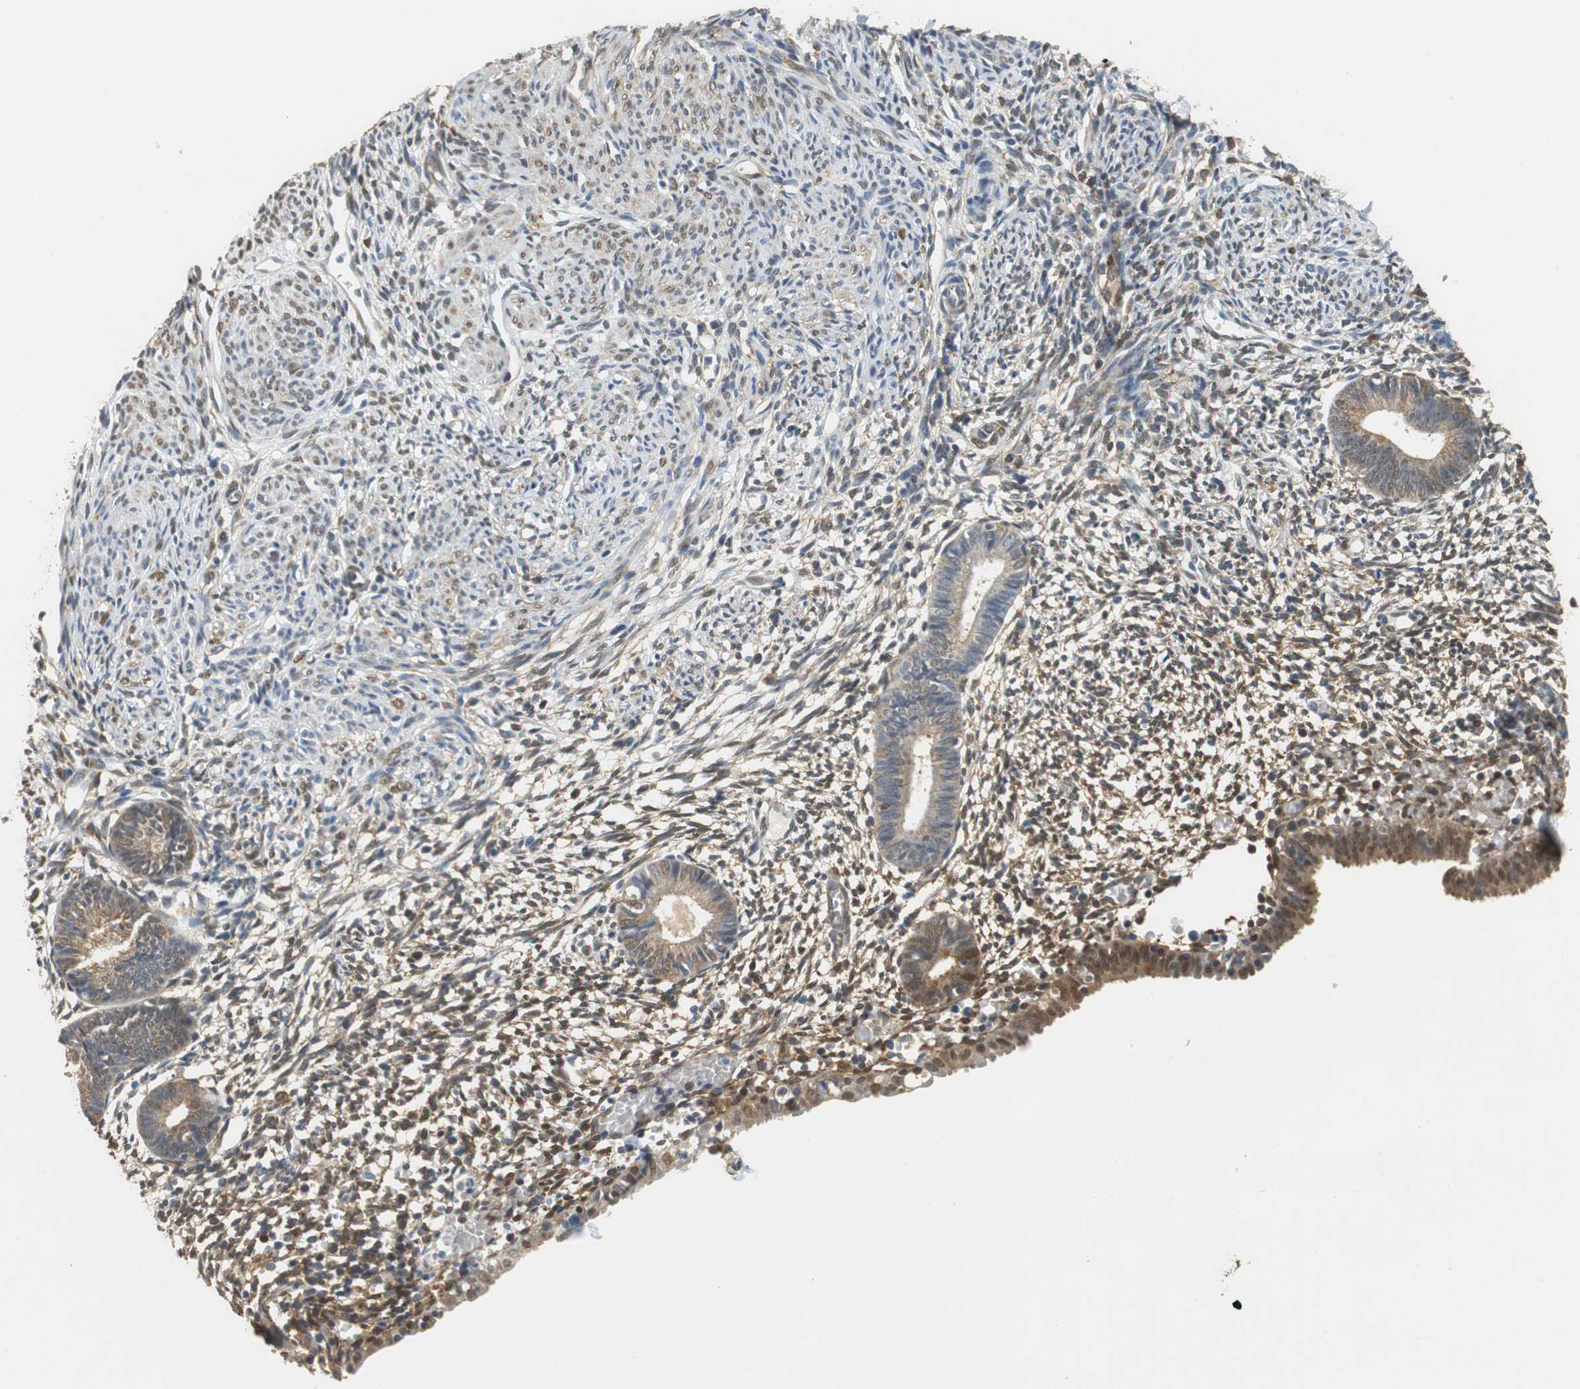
{"staining": {"intensity": "moderate", "quantity": ">75%", "location": "cytoplasmic/membranous"}, "tissue": "endometrium", "cell_type": "Cells in endometrial stroma", "image_type": "normal", "snomed": [{"axis": "morphology", "description": "Normal tissue, NOS"}, {"axis": "morphology", "description": "Atrophy, NOS"}, {"axis": "topography", "description": "Uterus"}, {"axis": "topography", "description": "Endometrium"}], "caption": "Human endometrium stained for a protein (brown) displays moderate cytoplasmic/membranous positive positivity in about >75% of cells in endometrial stroma.", "gene": "UBQLN2", "patient": {"sex": "female", "age": 68}}